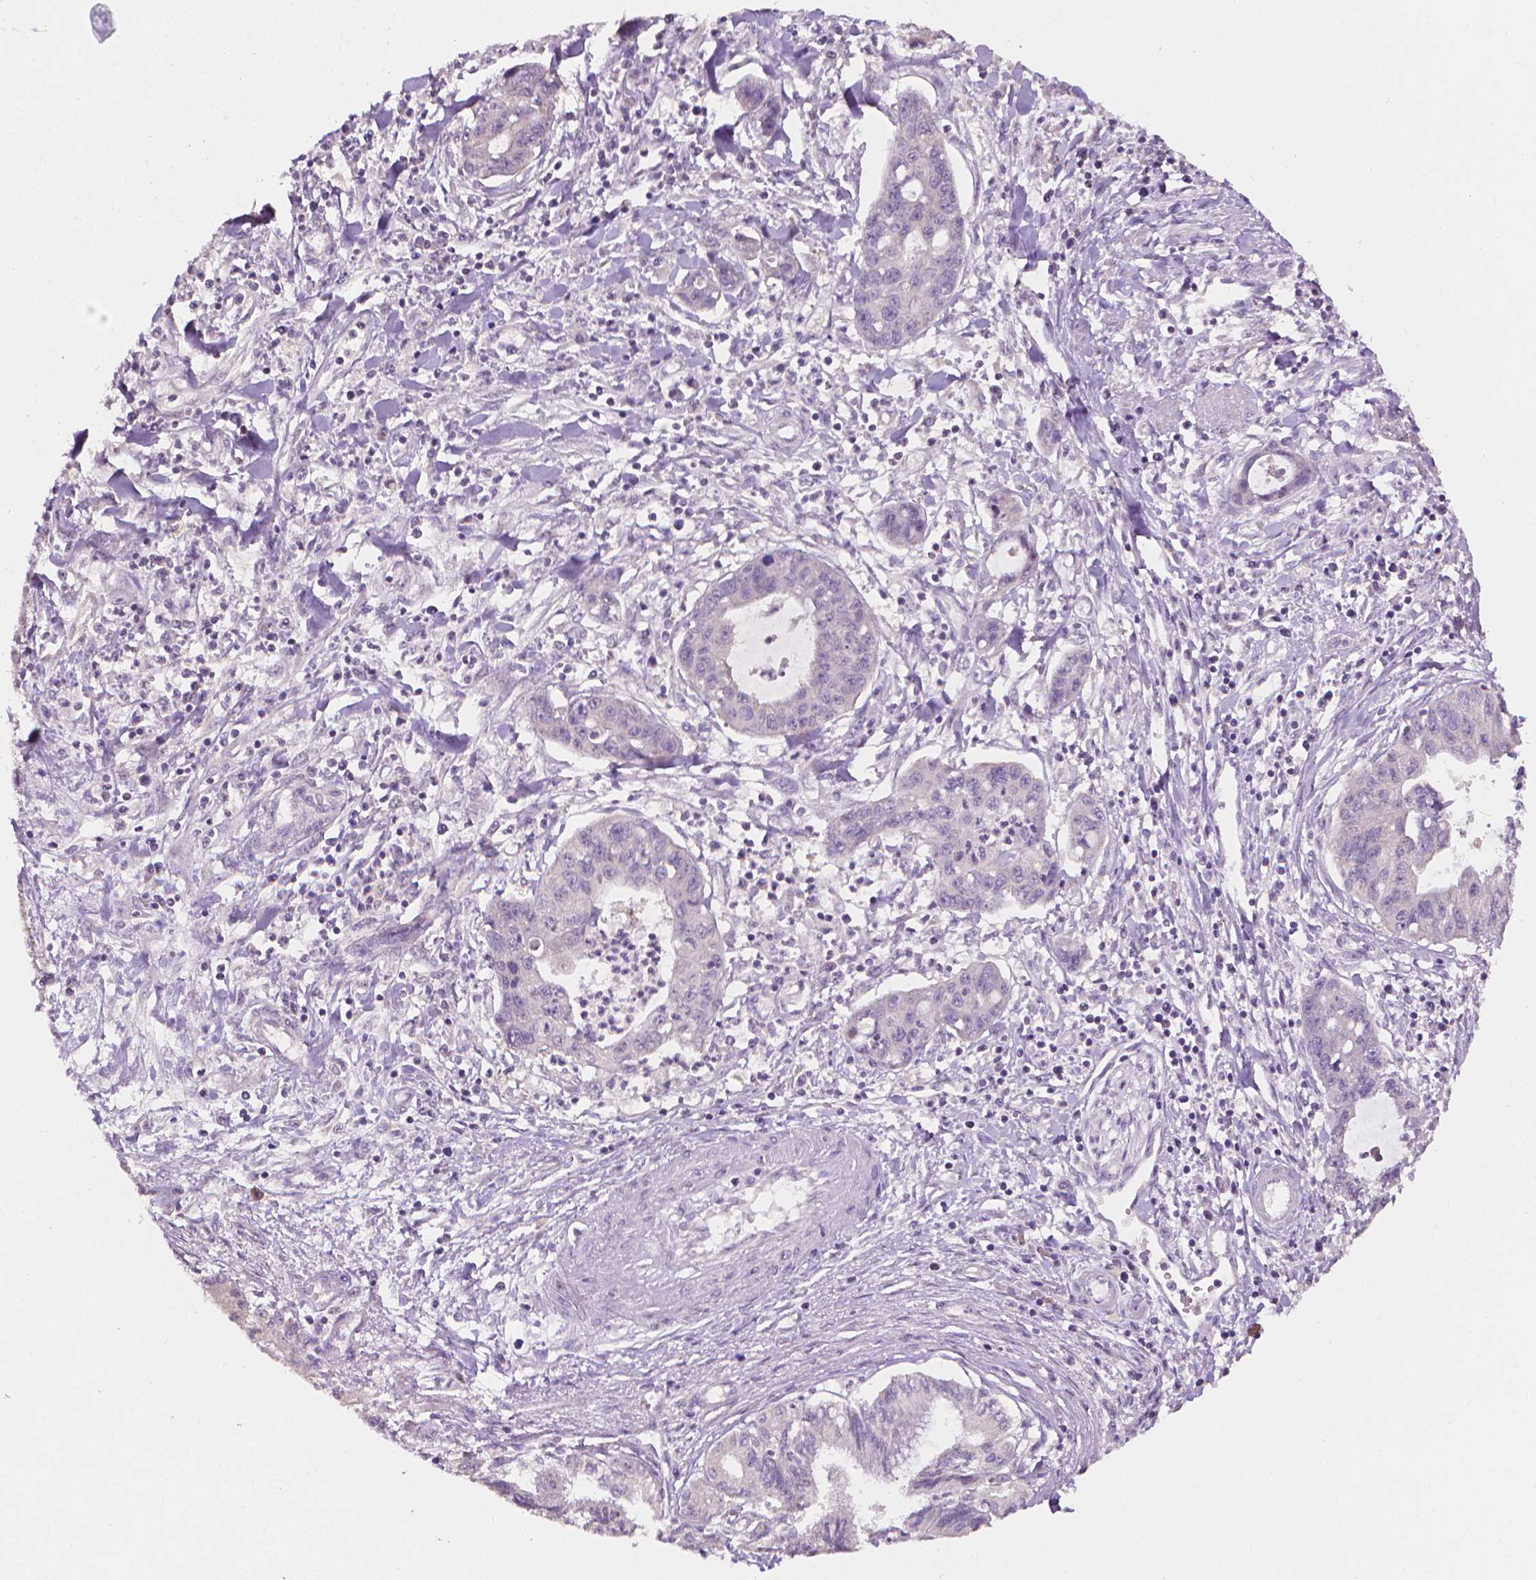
{"staining": {"intensity": "negative", "quantity": "none", "location": "none"}, "tissue": "liver cancer", "cell_type": "Tumor cells", "image_type": "cancer", "snomed": [{"axis": "morphology", "description": "Cholangiocarcinoma"}, {"axis": "topography", "description": "Liver"}], "caption": "This is an immunohistochemistry image of liver cancer (cholangiocarcinoma). There is no staining in tumor cells.", "gene": "FASN", "patient": {"sex": "male", "age": 58}}